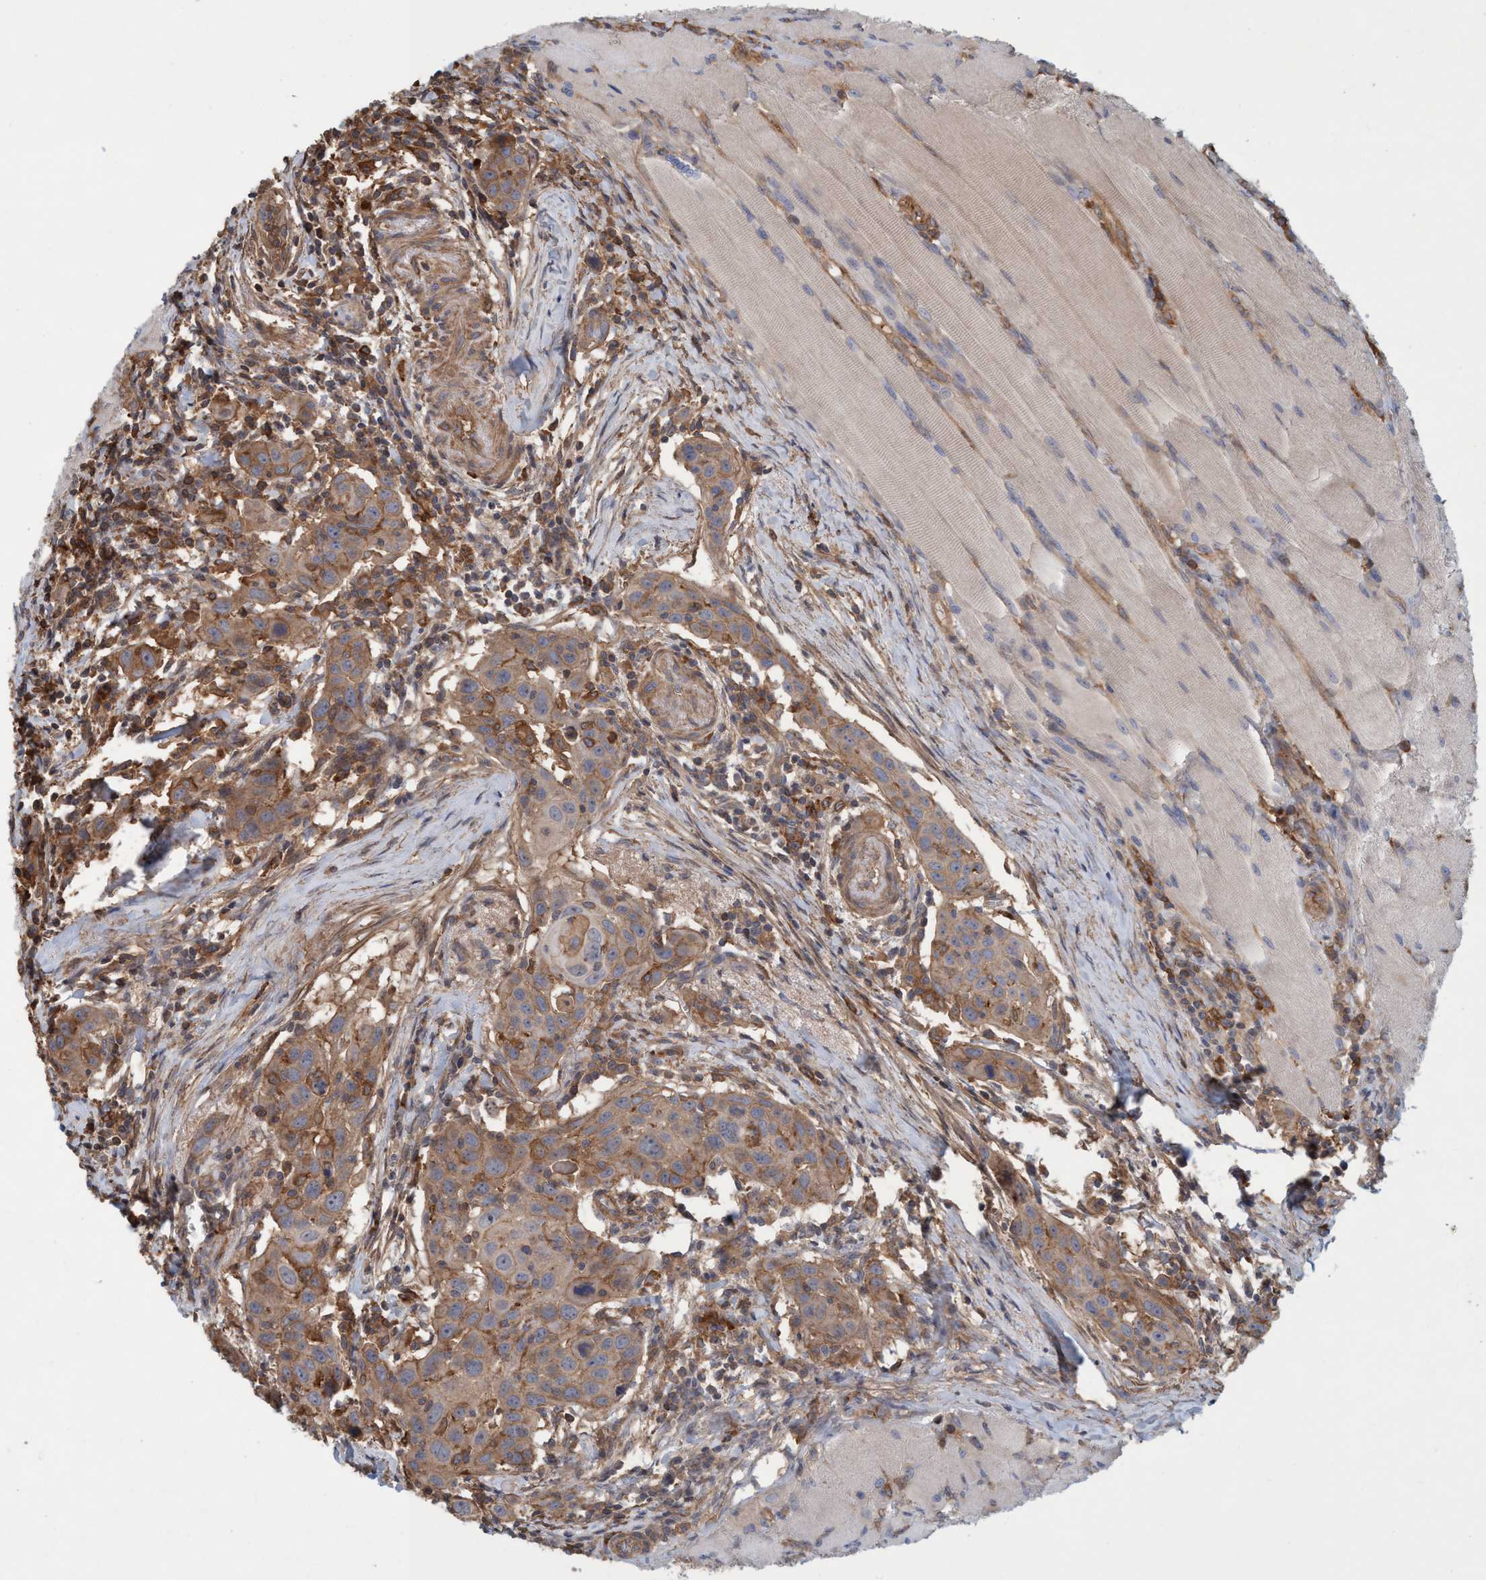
{"staining": {"intensity": "moderate", "quantity": ">75%", "location": "cytoplasmic/membranous"}, "tissue": "head and neck cancer", "cell_type": "Tumor cells", "image_type": "cancer", "snomed": [{"axis": "morphology", "description": "Squamous cell carcinoma, NOS"}, {"axis": "topography", "description": "Oral tissue"}, {"axis": "topography", "description": "Head-Neck"}], "caption": "Squamous cell carcinoma (head and neck) stained for a protein exhibits moderate cytoplasmic/membranous positivity in tumor cells.", "gene": "SPECC1", "patient": {"sex": "female", "age": 50}}